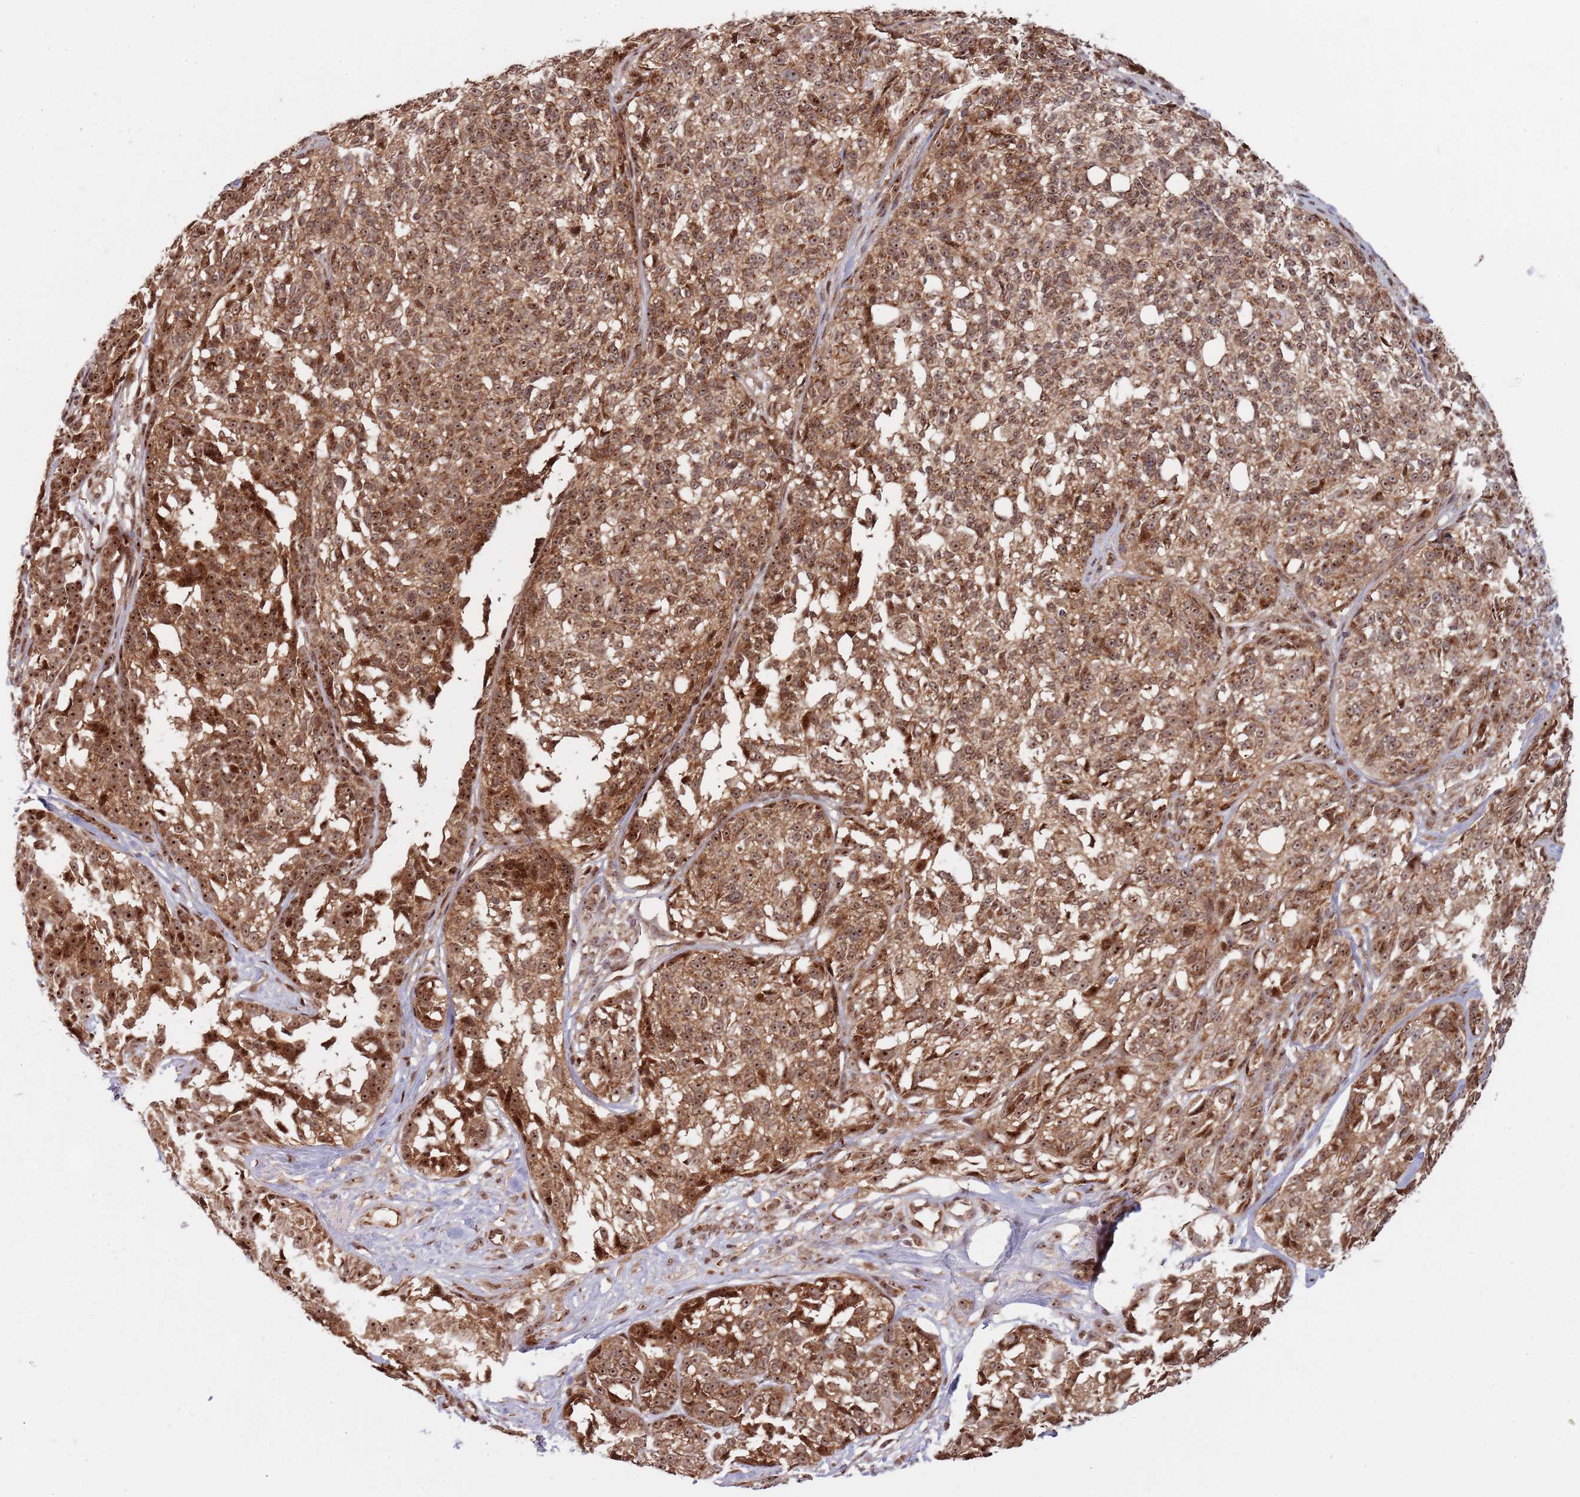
{"staining": {"intensity": "moderate", "quantity": ">75%", "location": "cytoplasmic/membranous,nuclear"}, "tissue": "melanoma", "cell_type": "Tumor cells", "image_type": "cancer", "snomed": [{"axis": "morphology", "description": "Malignant melanoma, NOS"}, {"axis": "topography", "description": "Skin of upper extremity"}], "caption": "Human melanoma stained for a protein (brown) displays moderate cytoplasmic/membranous and nuclear positive positivity in about >75% of tumor cells.", "gene": "DCHS1", "patient": {"sex": "male", "age": 40}}